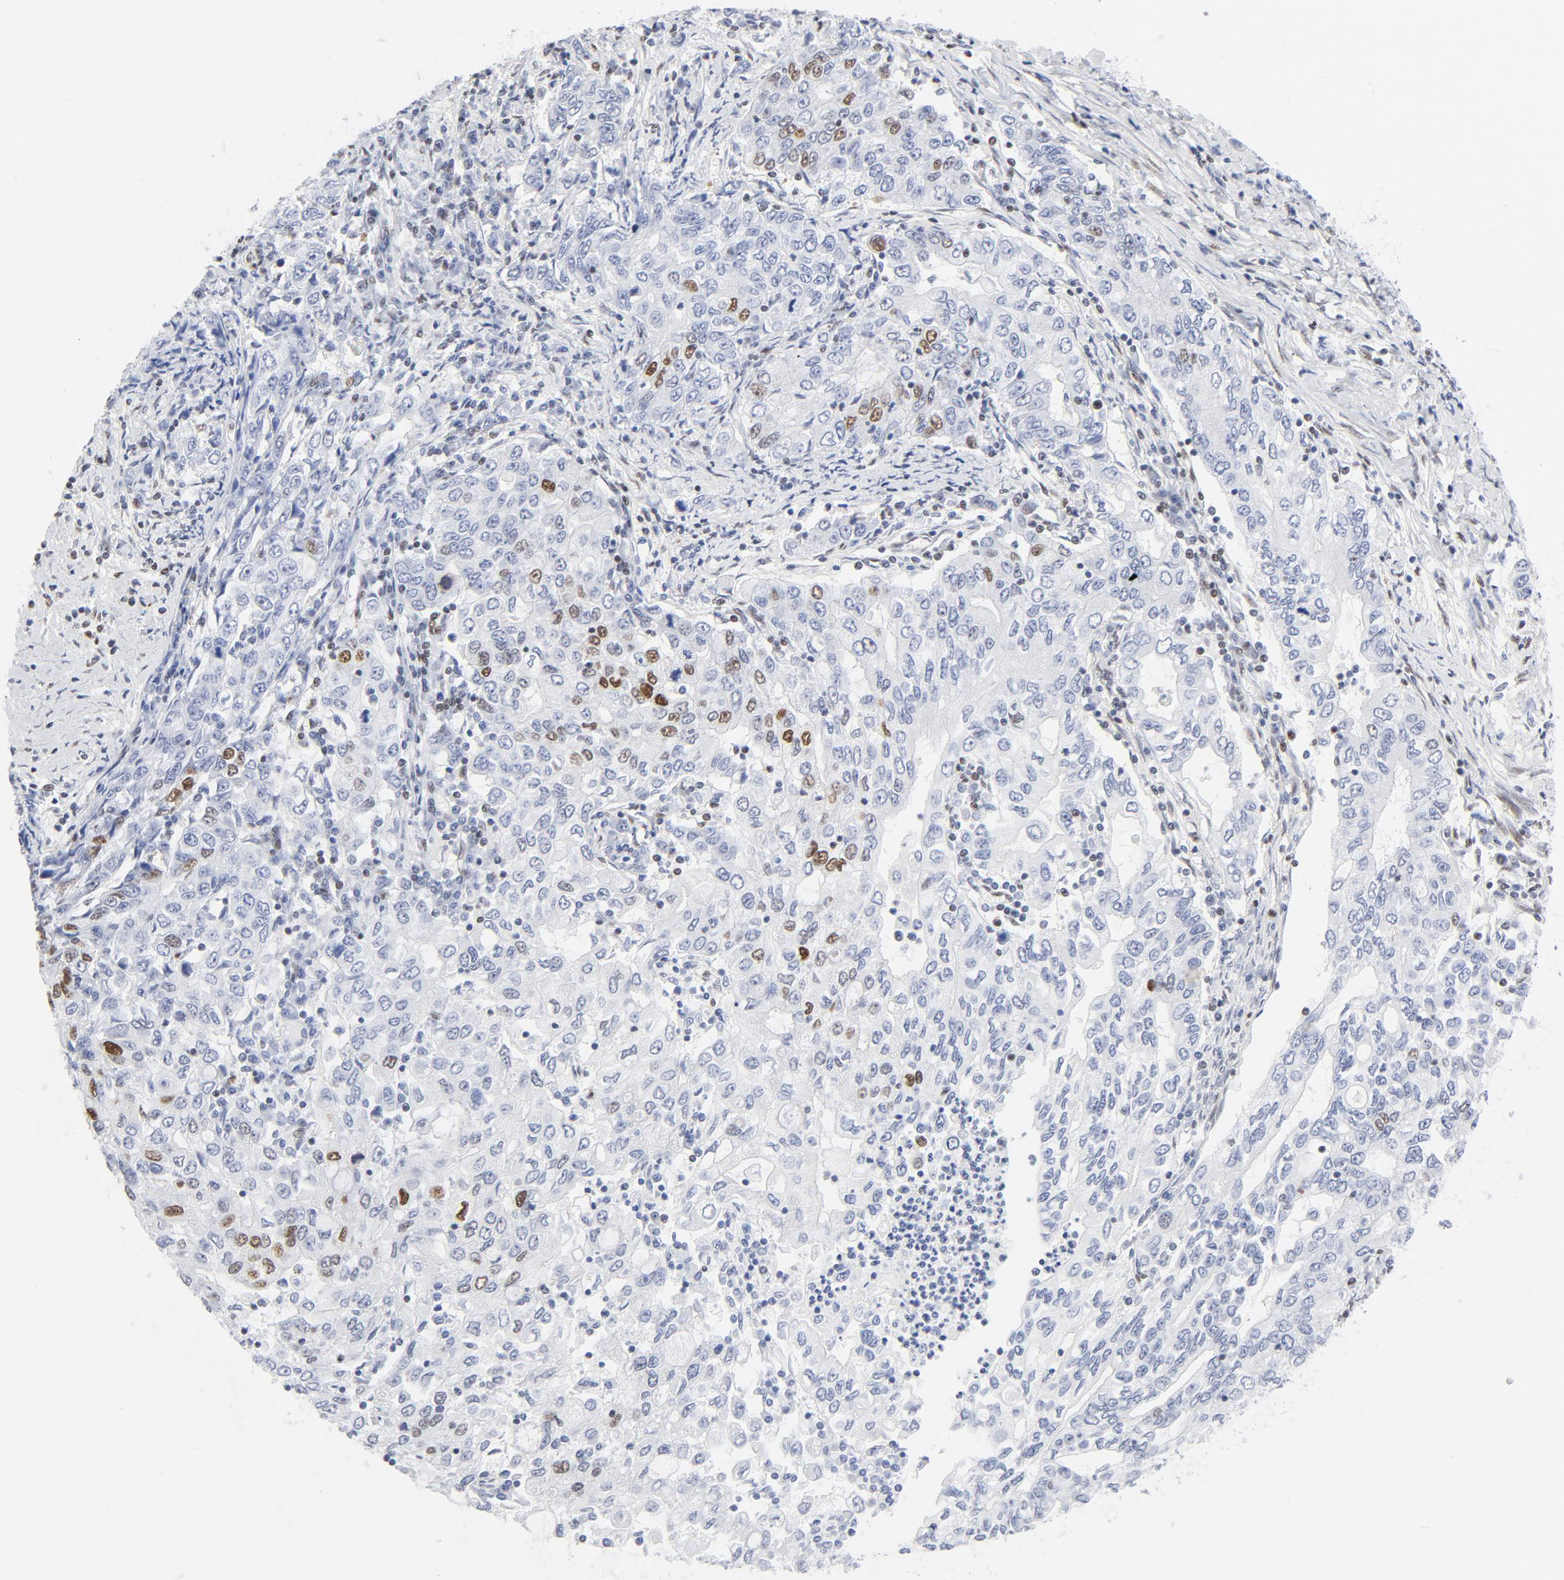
{"staining": {"intensity": "moderate", "quantity": "<25%", "location": "nuclear"}, "tissue": "stomach cancer", "cell_type": "Tumor cells", "image_type": "cancer", "snomed": [{"axis": "morphology", "description": "Adenocarcinoma, NOS"}, {"axis": "topography", "description": "Stomach, lower"}], "caption": "This image reveals stomach cancer (adenocarcinoma) stained with IHC to label a protein in brown. The nuclear of tumor cells show moderate positivity for the protein. Nuclei are counter-stained blue.", "gene": "ATF2", "patient": {"sex": "female", "age": 72}}